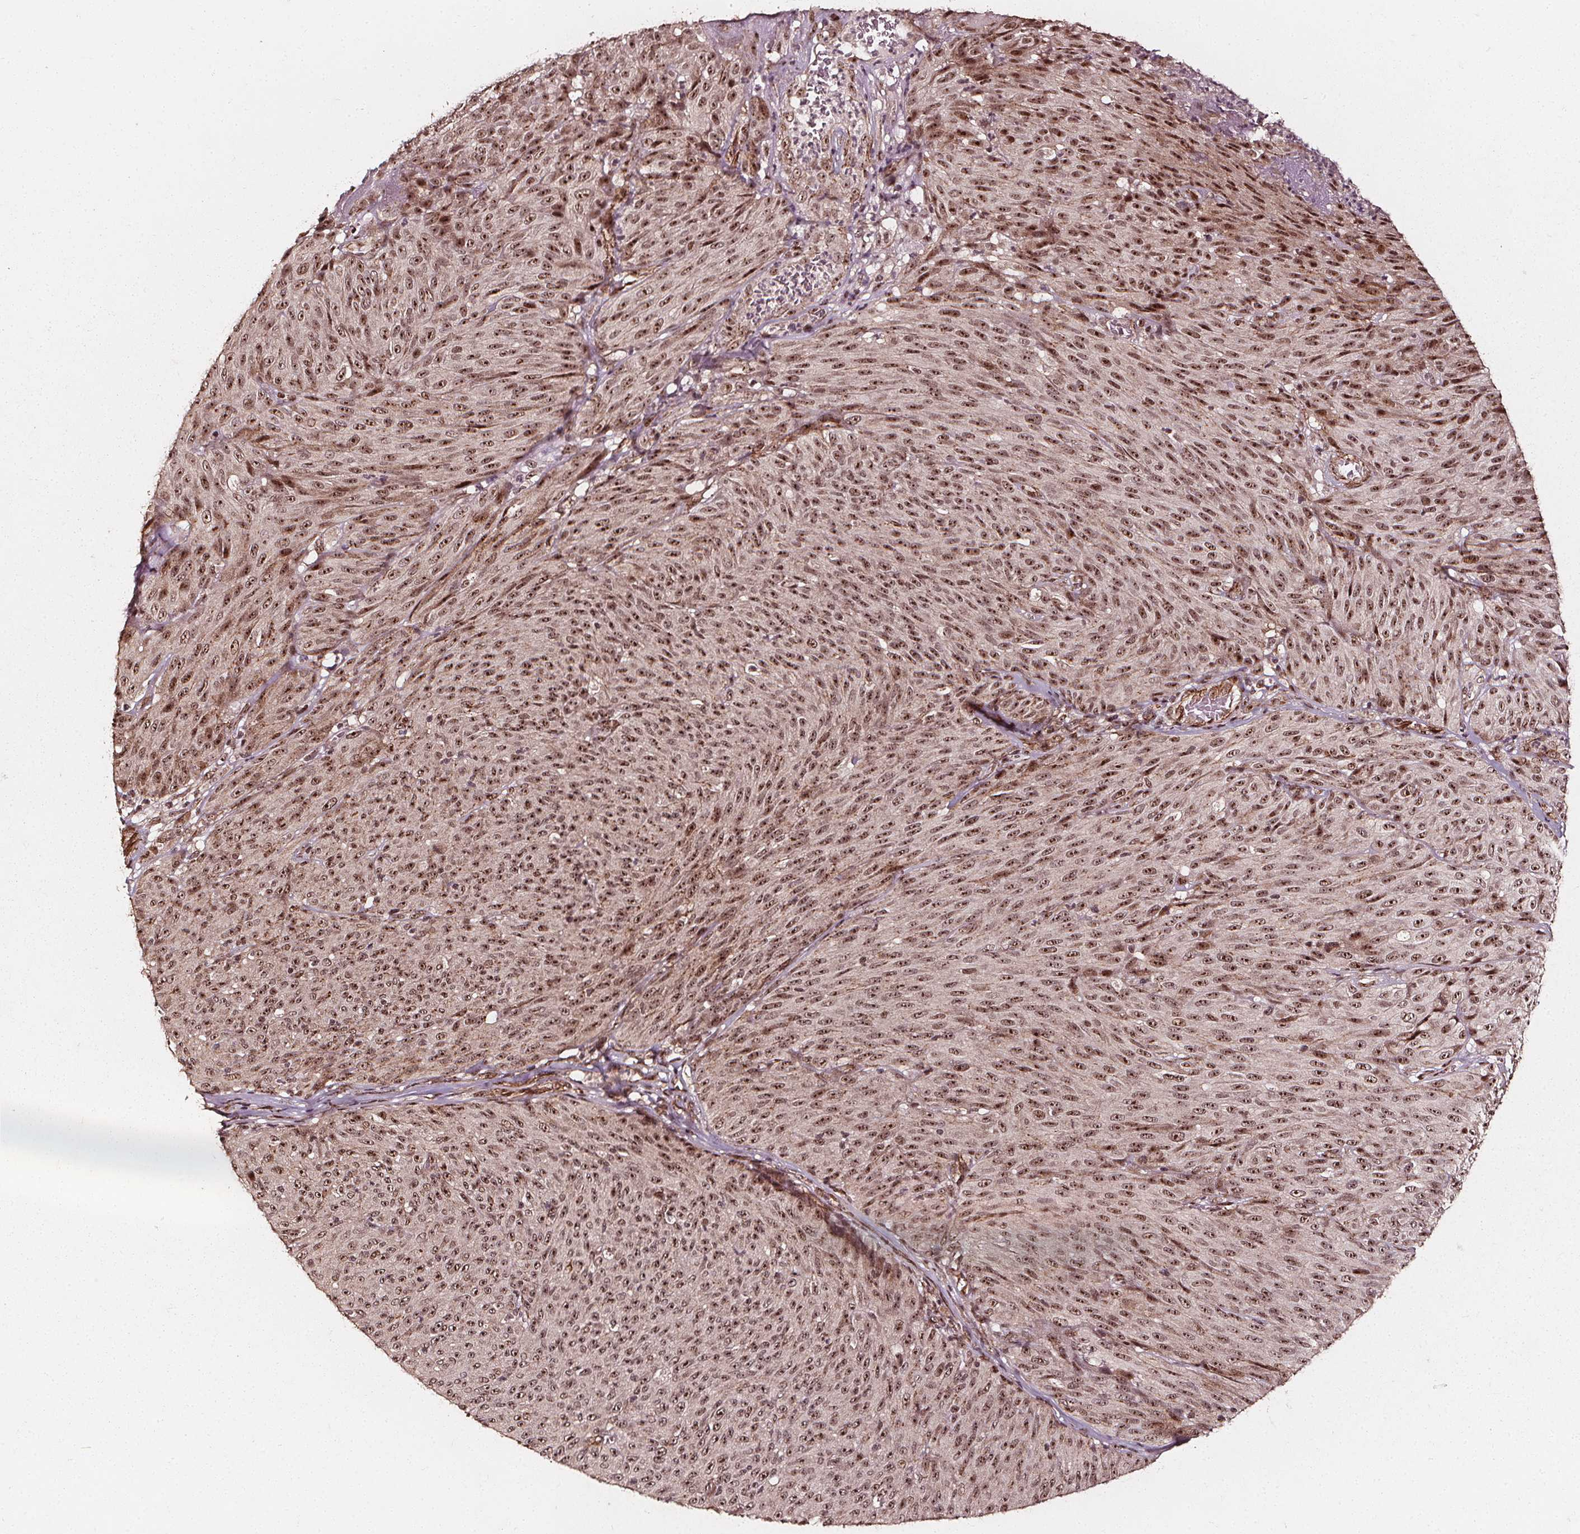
{"staining": {"intensity": "moderate", "quantity": ">75%", "location": "nuclear"}, "tissue": "melanoma", "cell_type": "Tumor cells", "image_type": "cancer", "snomed": [{"axis": "morphology", "description": "Malignant melanoma, NOS"}, {"axis": "topography", "description": "Skin"}], "caption": "Tumor cells display moderate nuclear expression in approximately >75% of cells in melanoma.", "gene": "EXOSC9", "patient": {"sex": "male", "age": 85}}